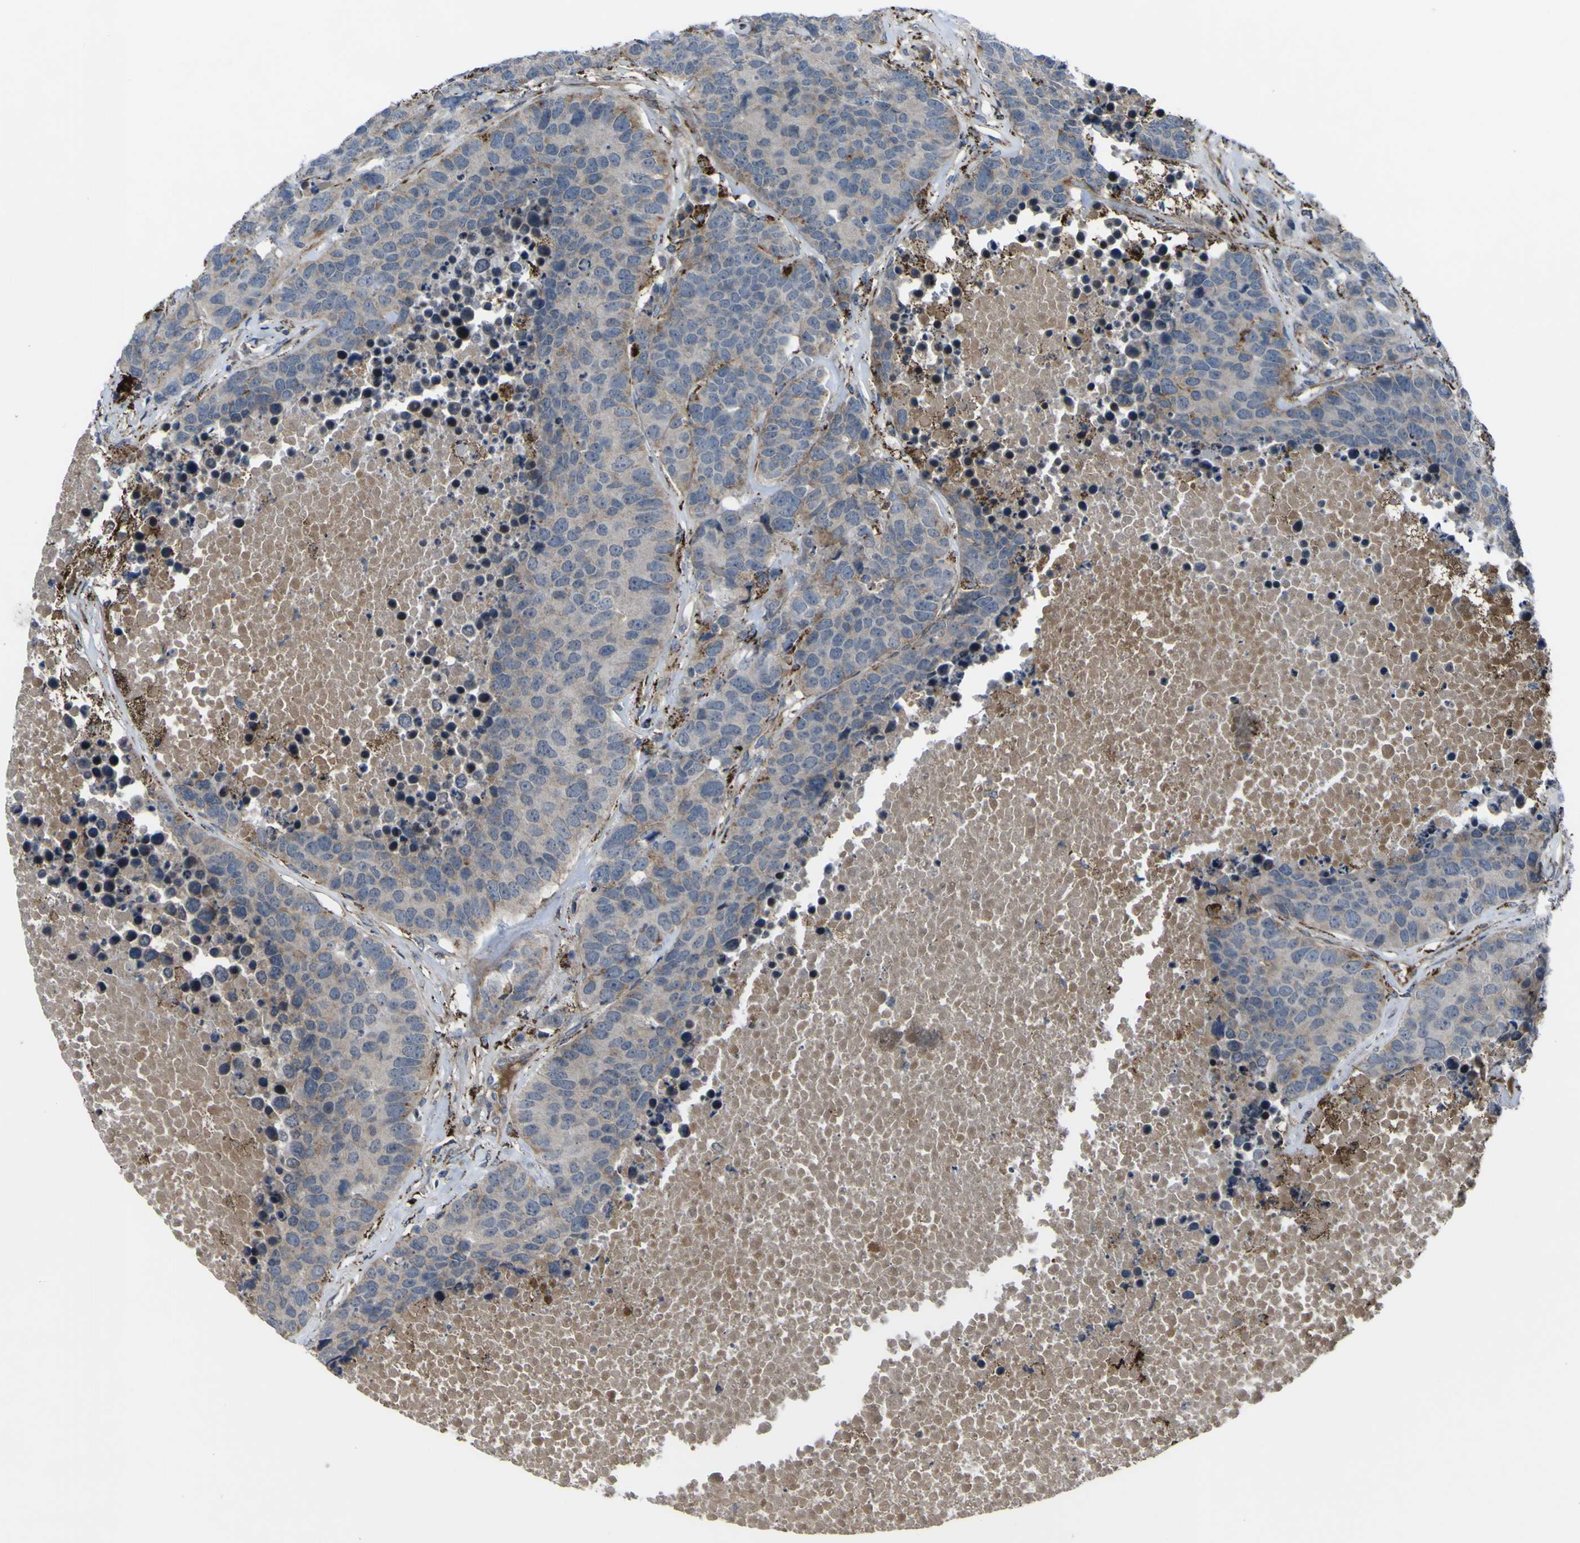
{"staining": {"intensity": "weak", "quantity": "<25%", "location": "cytoplasmic/membranous"}, "tissue": "carcinoid", "cell_type": "Tumor cells", "image_type": "cancer", "snomed": [{"axis": "morphology", "description": "Carcinoid, malignant, NOS"}, {"axis": "topography", "description": "Lung"}], "caption": "High power microscopy histopathology image of an immunohistochemistry micrograph of carcinoid, revealing no significant positivity in tumor cells. The staining was performed using DAB (3,3'-diaminobenzidine) to visualize the protein expression in brown, while the nuclei were stained in blue with hematoxylin (Magnification: 20x).", "gene": "GPLD1", "patient": {"sex": "male", "age": 60}}